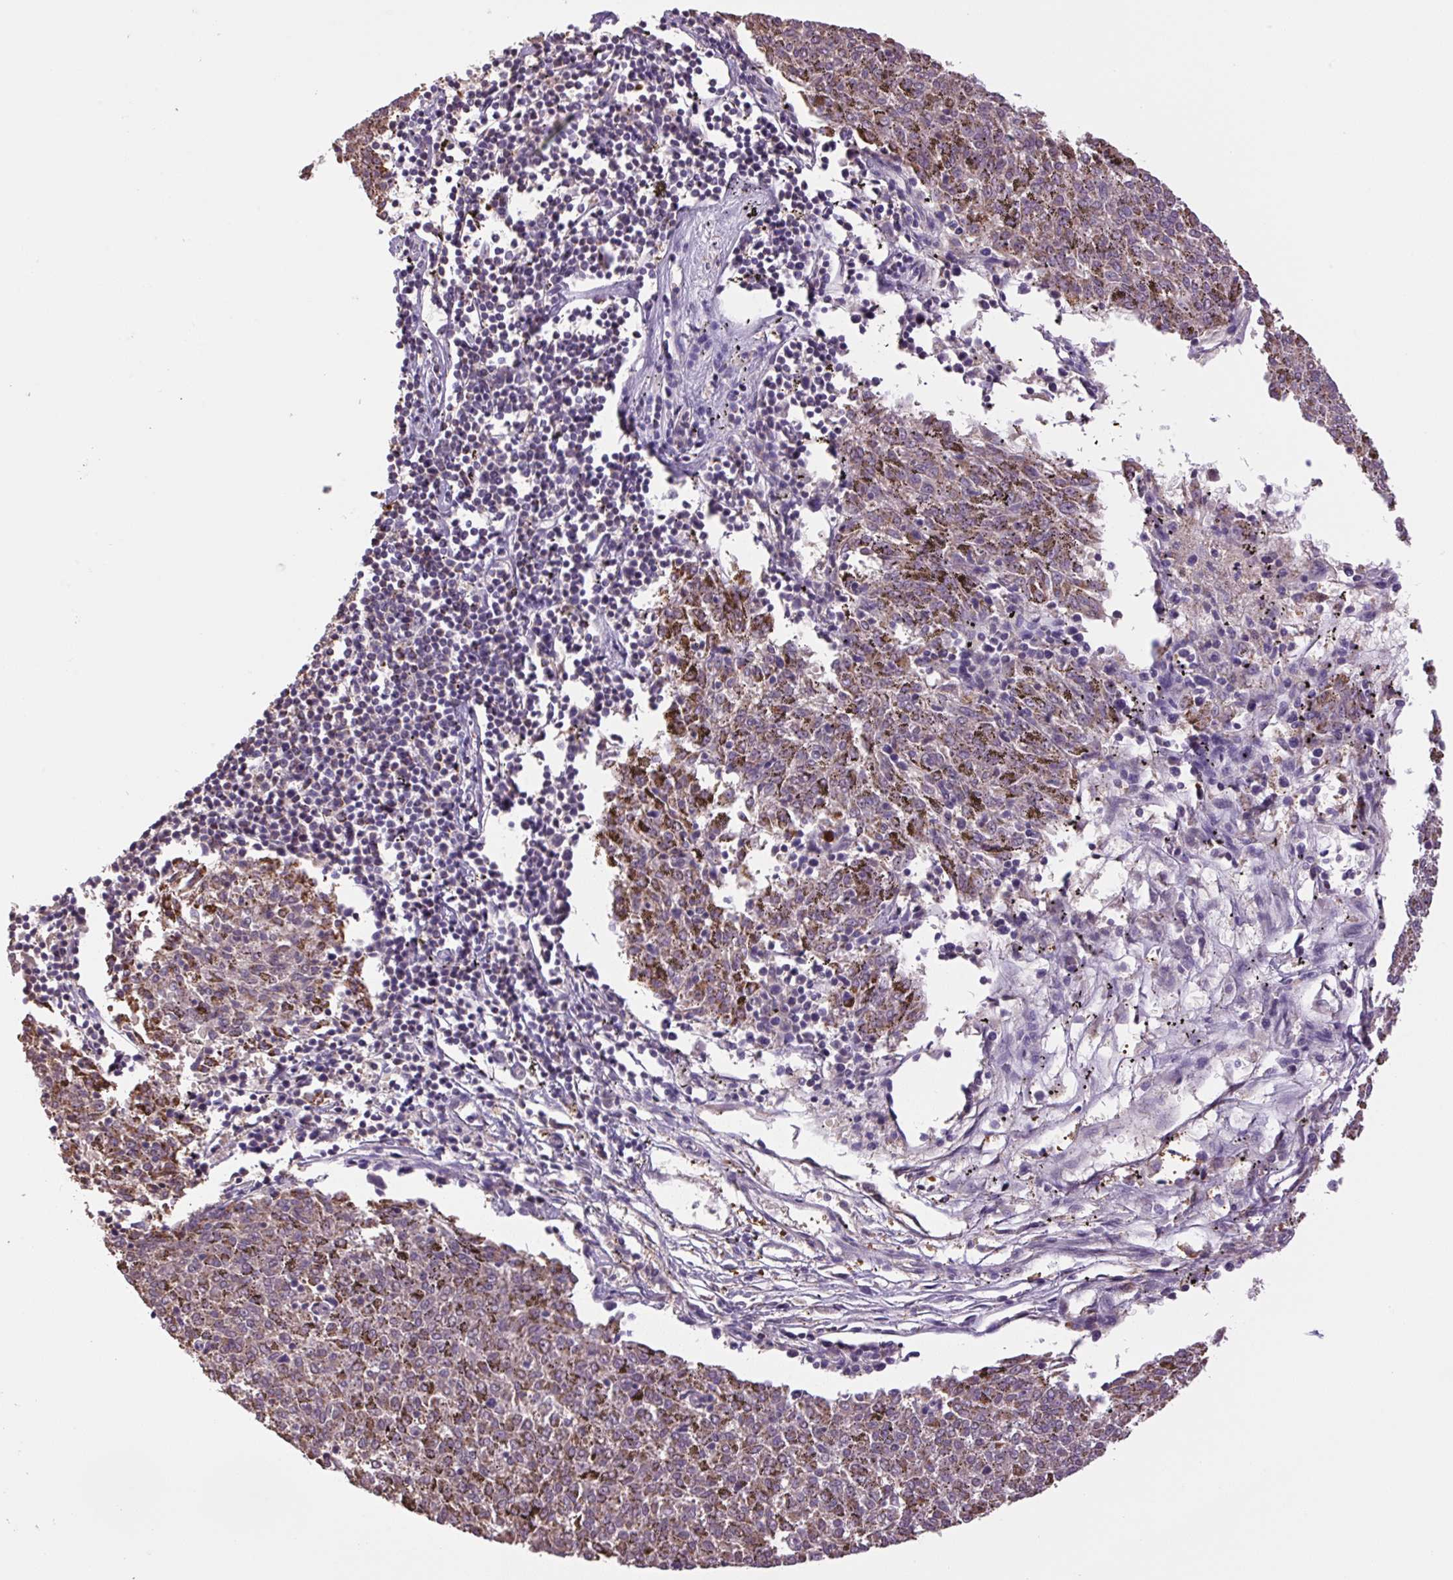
{"staining": {"intensity": "weak", "quantity": ">75%", "location": "cytoplasmic/membranous"}, "tissue": "melanoma", "cell_type": "Tumor cells", "image_type": "cancer", "snomed": [{"axis": "morphology", "description": "Malignant melanoma, NOS"}, {"axis": "topography", "description": "Skin"}], "caption": "The photomicrograph exhibits a brown stain indicating the presence of a protein in the cytoplasmic/membranous of tumor cells in melanoma.", "gene": "SGF29", "patient": {"sex": "female", "age": 72}}